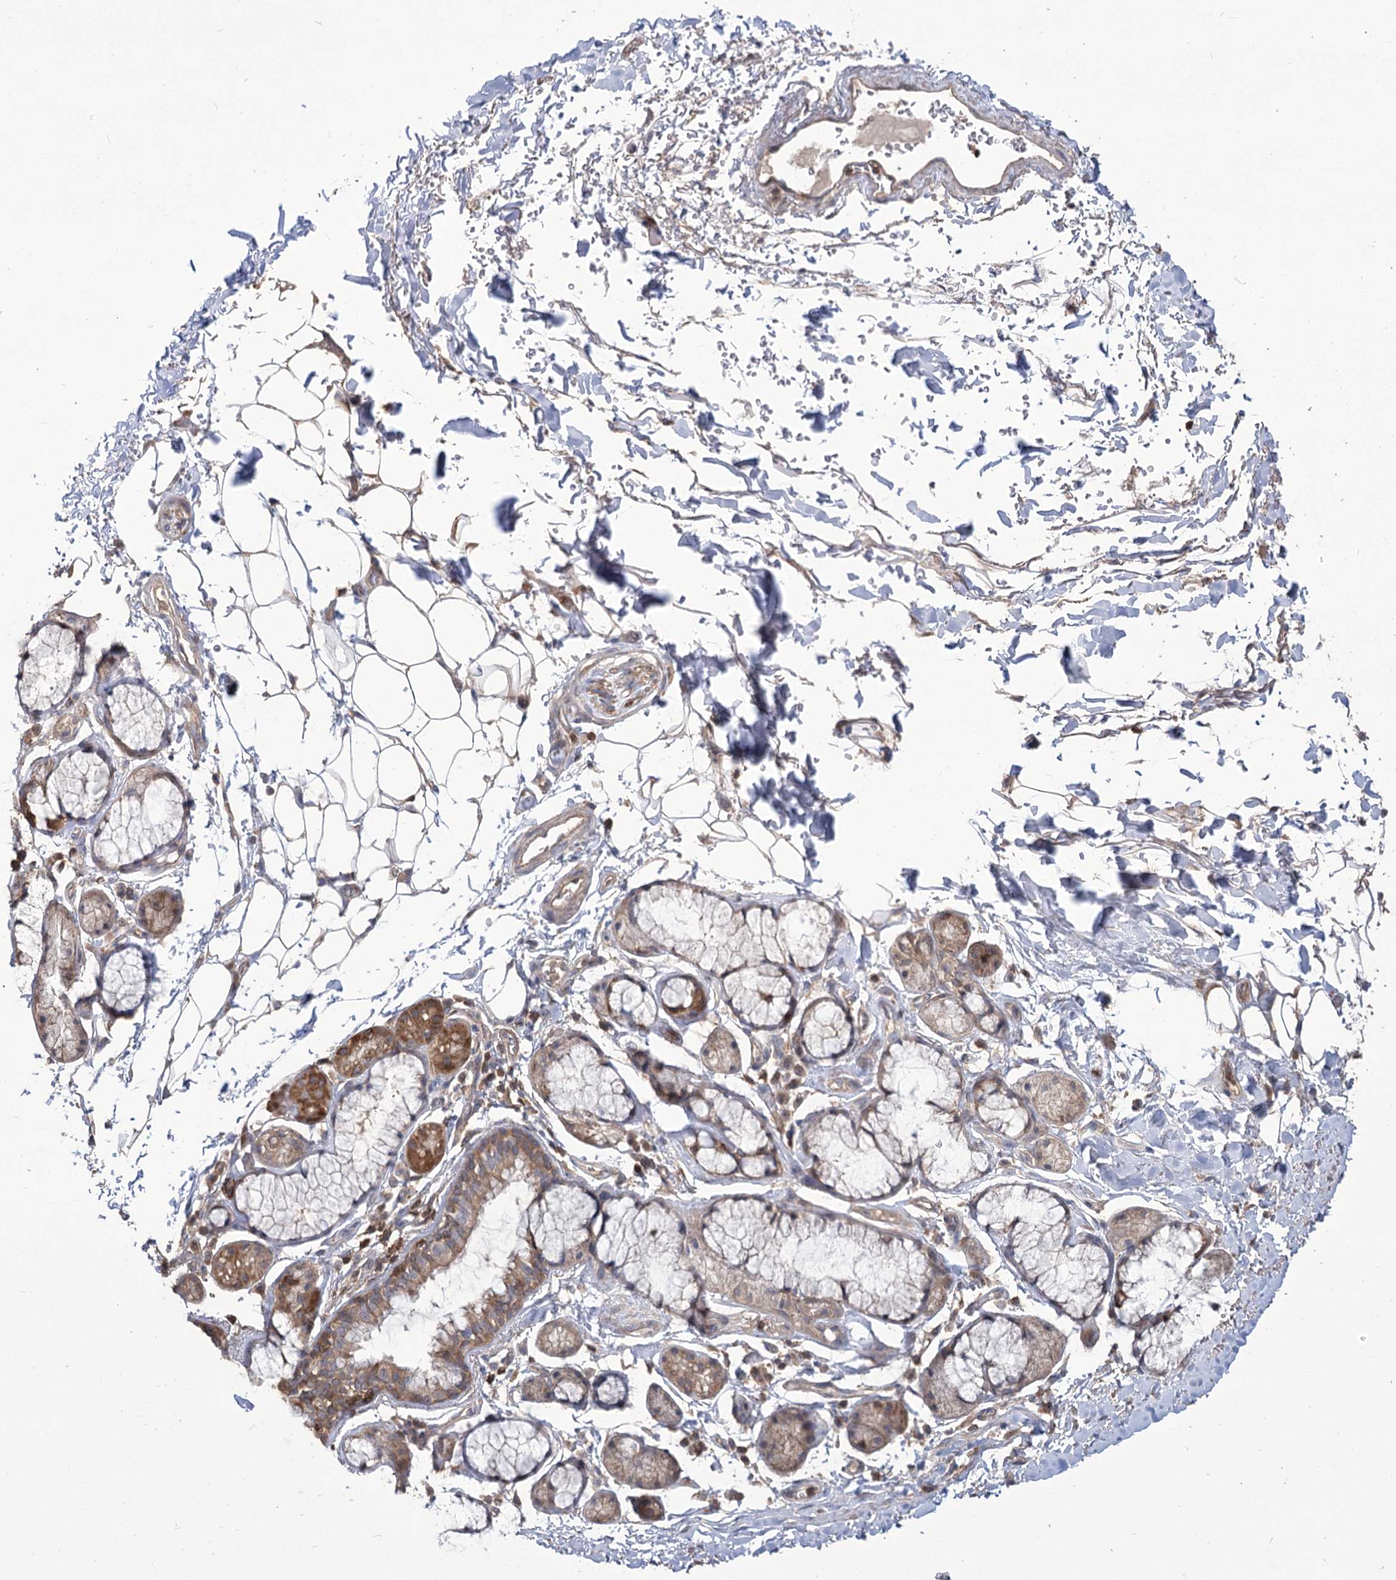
{"staining": {"intensity": "weak", "quantity": "25%-75%", "location": "cytoplasmic/membranous"}, "tissue": "bronchus", "cell_type": "Respiratory epithelial cells", "image_type": "normal", "snomed": [{"axis": "morphology", "description": "Normal tissue, NOS"}, {"axis": "topography", "description": "Cartilage tissue"}], "caption": "Weak cytoplasmic/membranous staining is appreciated in about 25%-75% of respiratory epithelial cells in normal bronchus. (DAB (3,3'-diaminobenzidine) IHC, brown staining for protein, blue staining for nuclei).", "gene": "STK17B", "patient": {"sex": "female", "age": 63}}